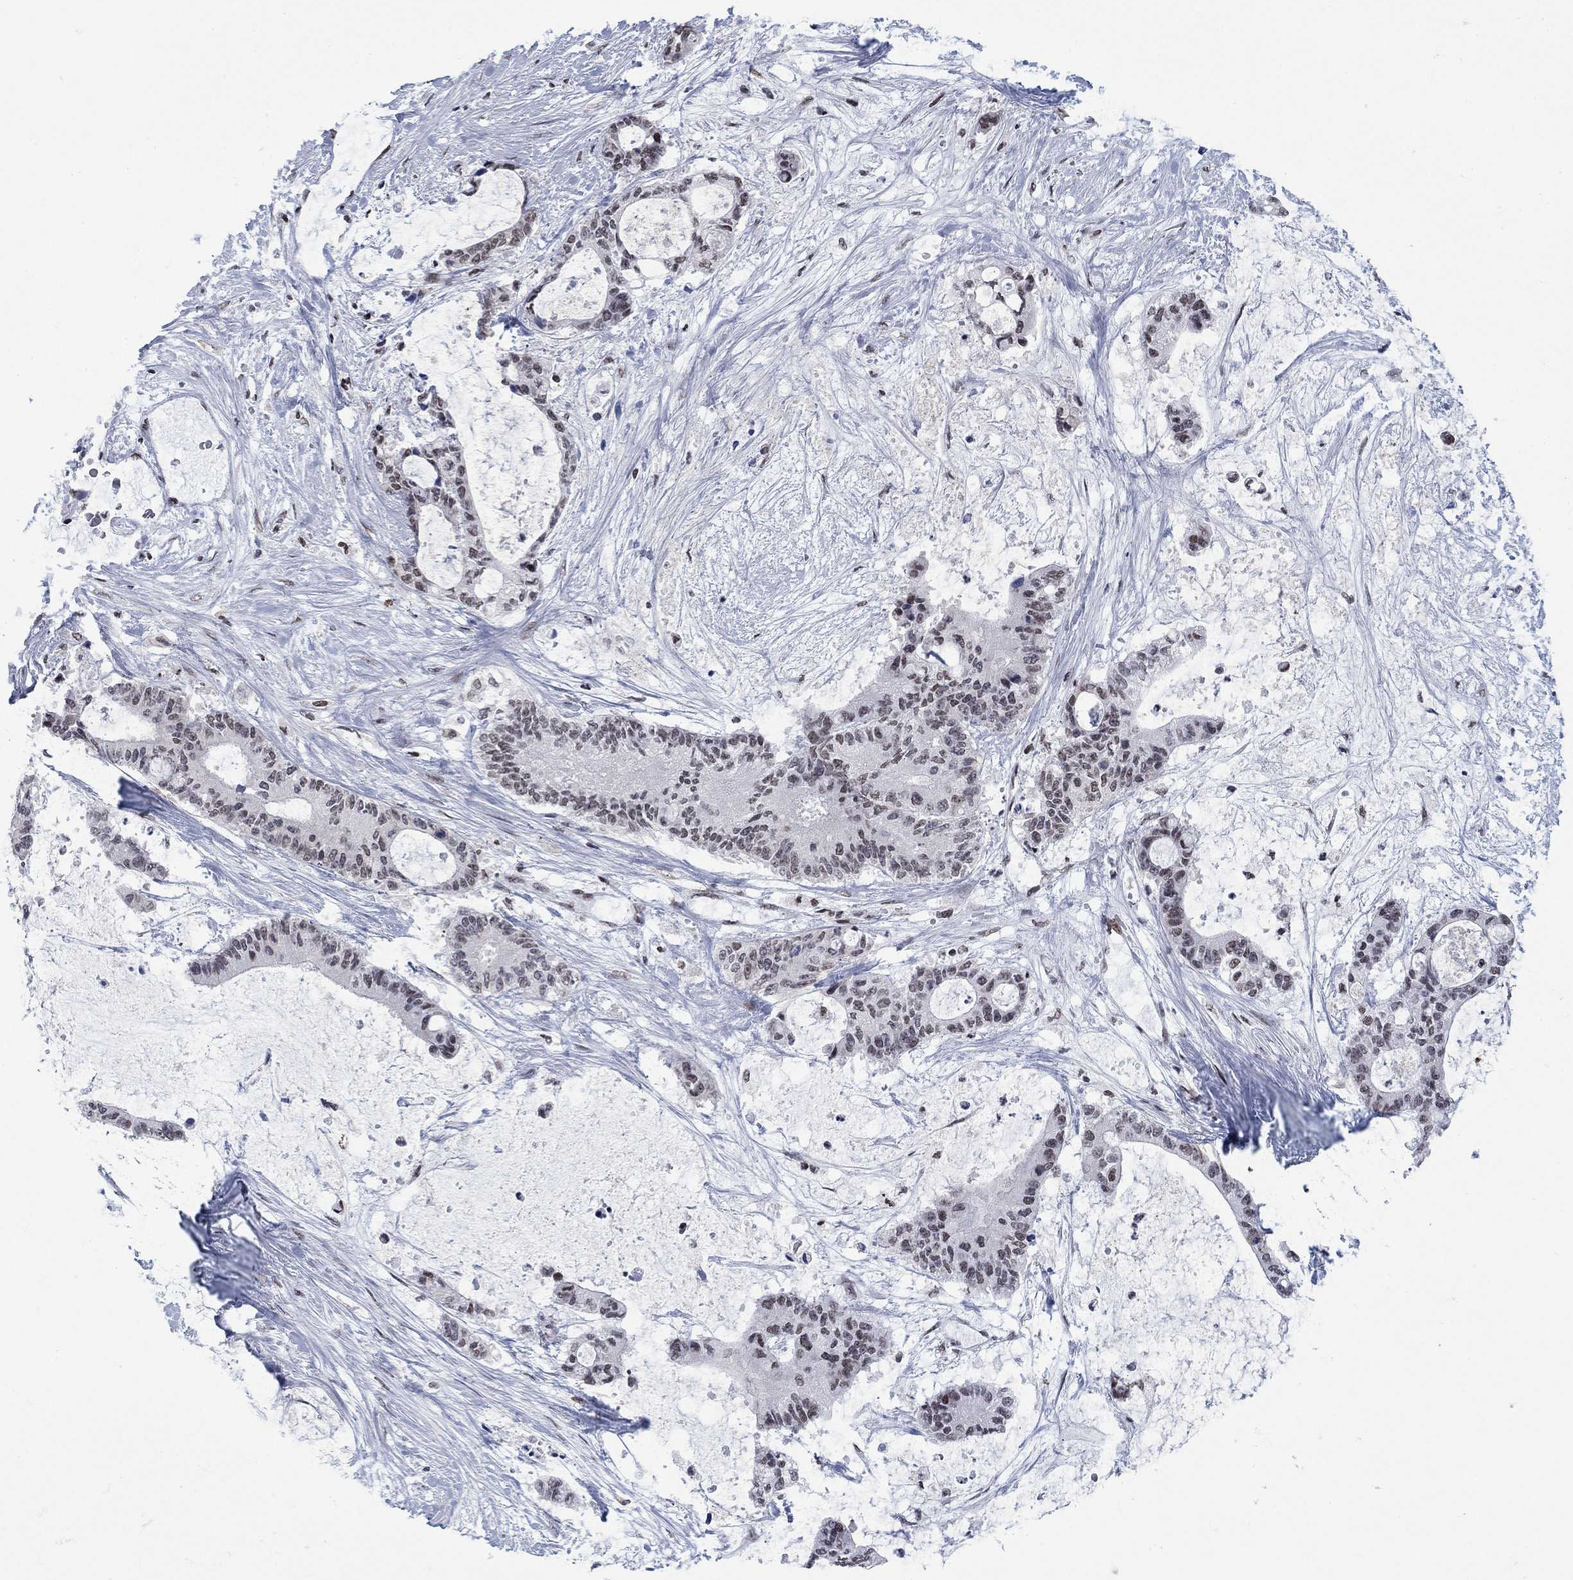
{"staining": {"intensity": "weak", "quantity": "<25%", "location": "nuclear"}, "tissue": "liver cancer", "cell_type": "Tumor cells", "image_type": "cancer", "snomed": [{"axis": "morphology", "description": "Normal tissue, NOS"}, {"axis": "morphology", "description": "Cholangiocarcinoma"}, {"axis": "topography", "description": "Liver"}, {"axis": "topography", "description": "Peripheral nerve tissue"}], "caption": "Immunohistochemical staining of liver cancer displays no significant staining in tumor cells.", "gene": "NPAS3", "patient": {"sex": "female", "age": 73}}